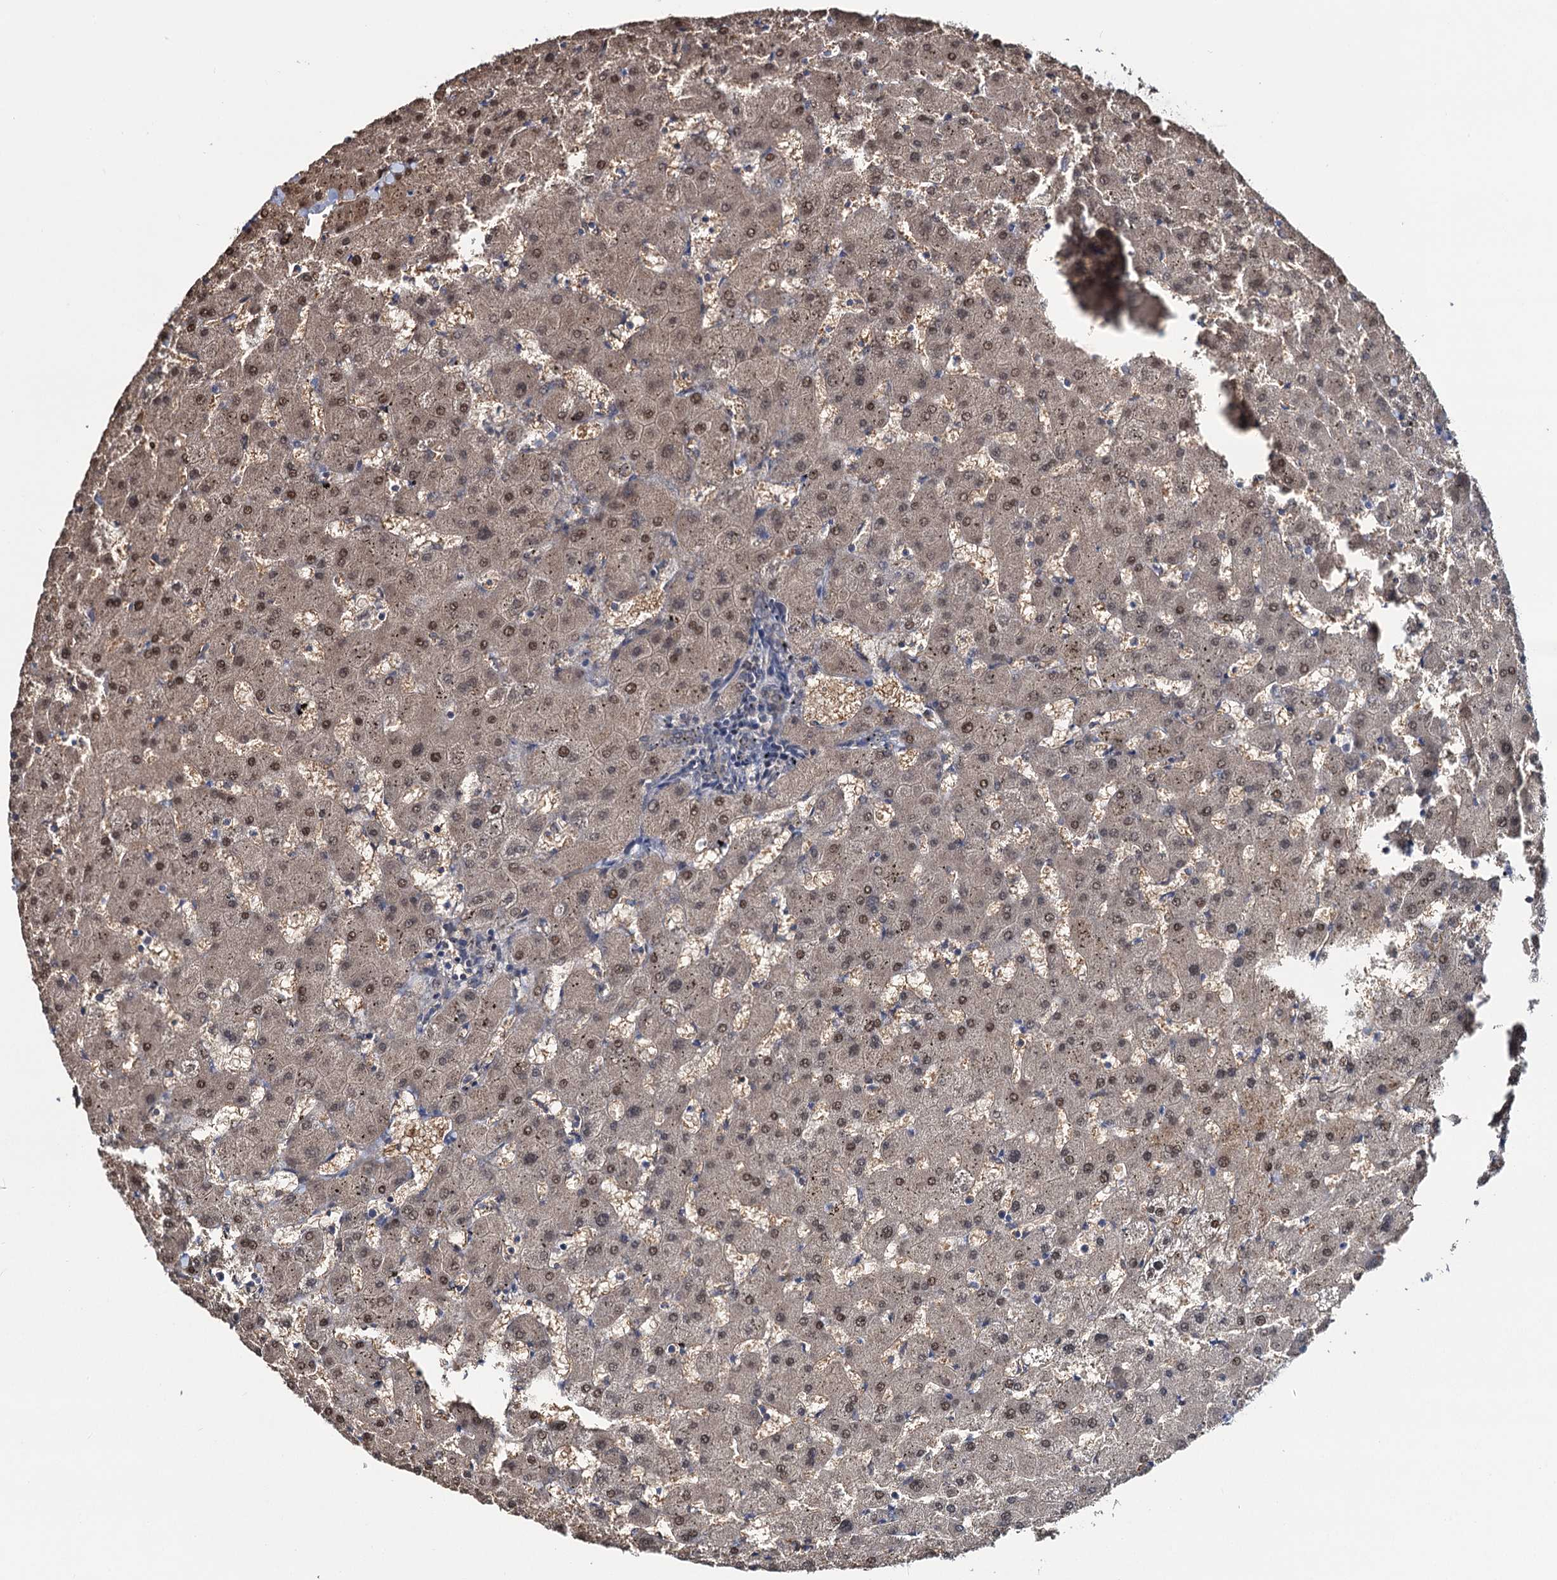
{"staining": {"intensity": "negative", "quantity": "none", "location": "none"}, "tissue": "liver", "cell_type": "Cholangiocytes", "image_type": "normal", "snomed": [{"axis": "morphology", "description": "Normal tissue, NOS"}, {"axis": "topography", "description": "Liver"}], "caption": "IHC photomicrograph of unremarkable liver stained for a protein (brown), which demonstrates no expression in cholangiocytes.", "gene": "TOX3", "patient": {"sex": "female", "age": 63}}